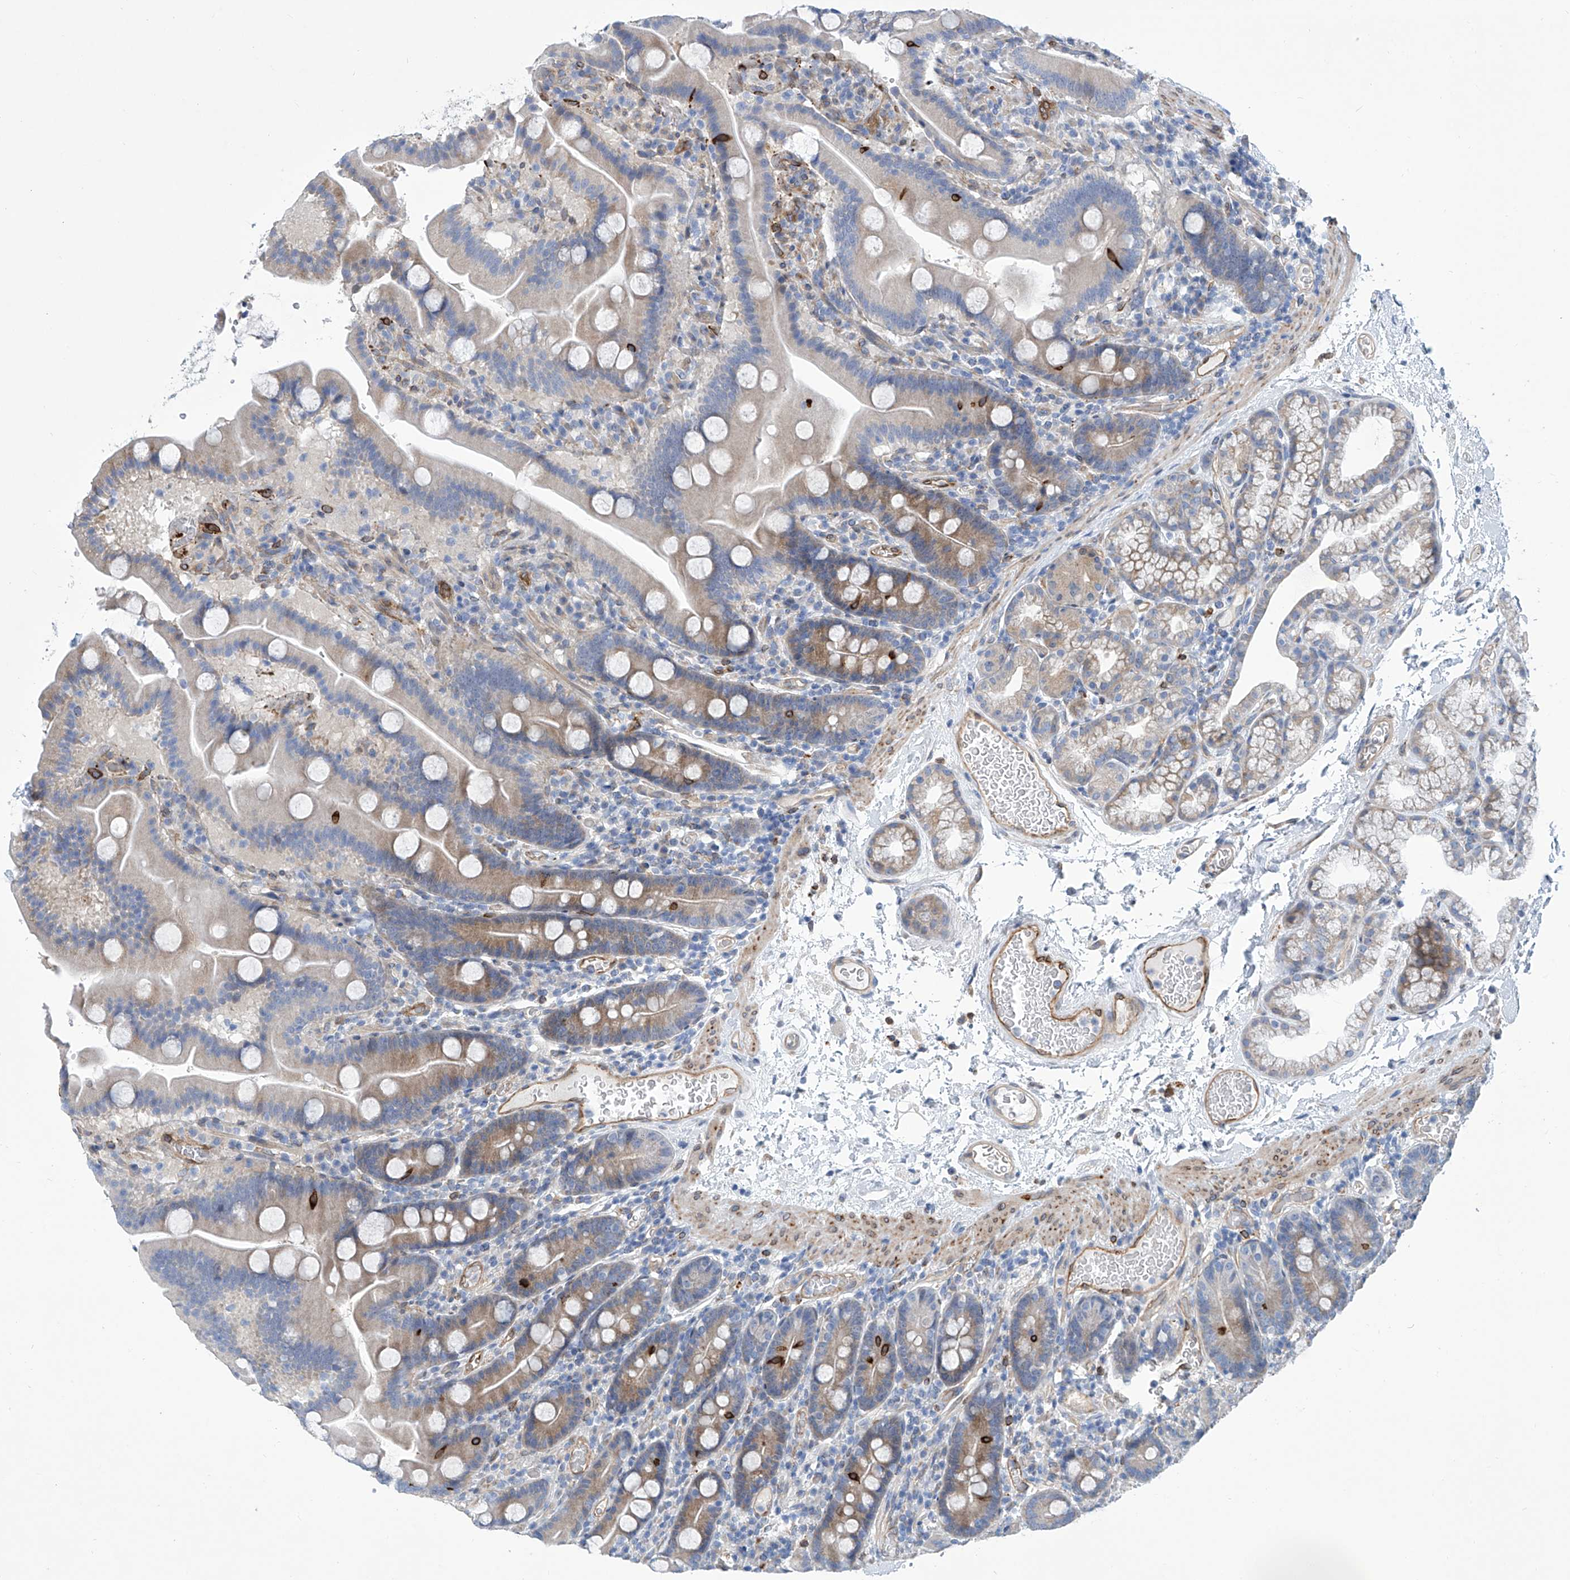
{"staining": {"intensity": "moderate", "quantity": "<25%", "location": "cytoplasmic/membranous"}, "tissue": "duodenum", "cell_type": "Glandular cells", "image_type": "normal", "snomed": [{"axis": "morphology", "description": "Normal tissue, NOS"}, {"axis": "topography", "description": "Duodenum"}], "caption": "Protein expression analysis of benign human duodenum reveals moderate cytoplasmic/membranous staining in approximately <25% of glandular cells. Nuclei are stained in blue.", "gene": "TNN", "patient": {"sex": "male", "age": 55}}